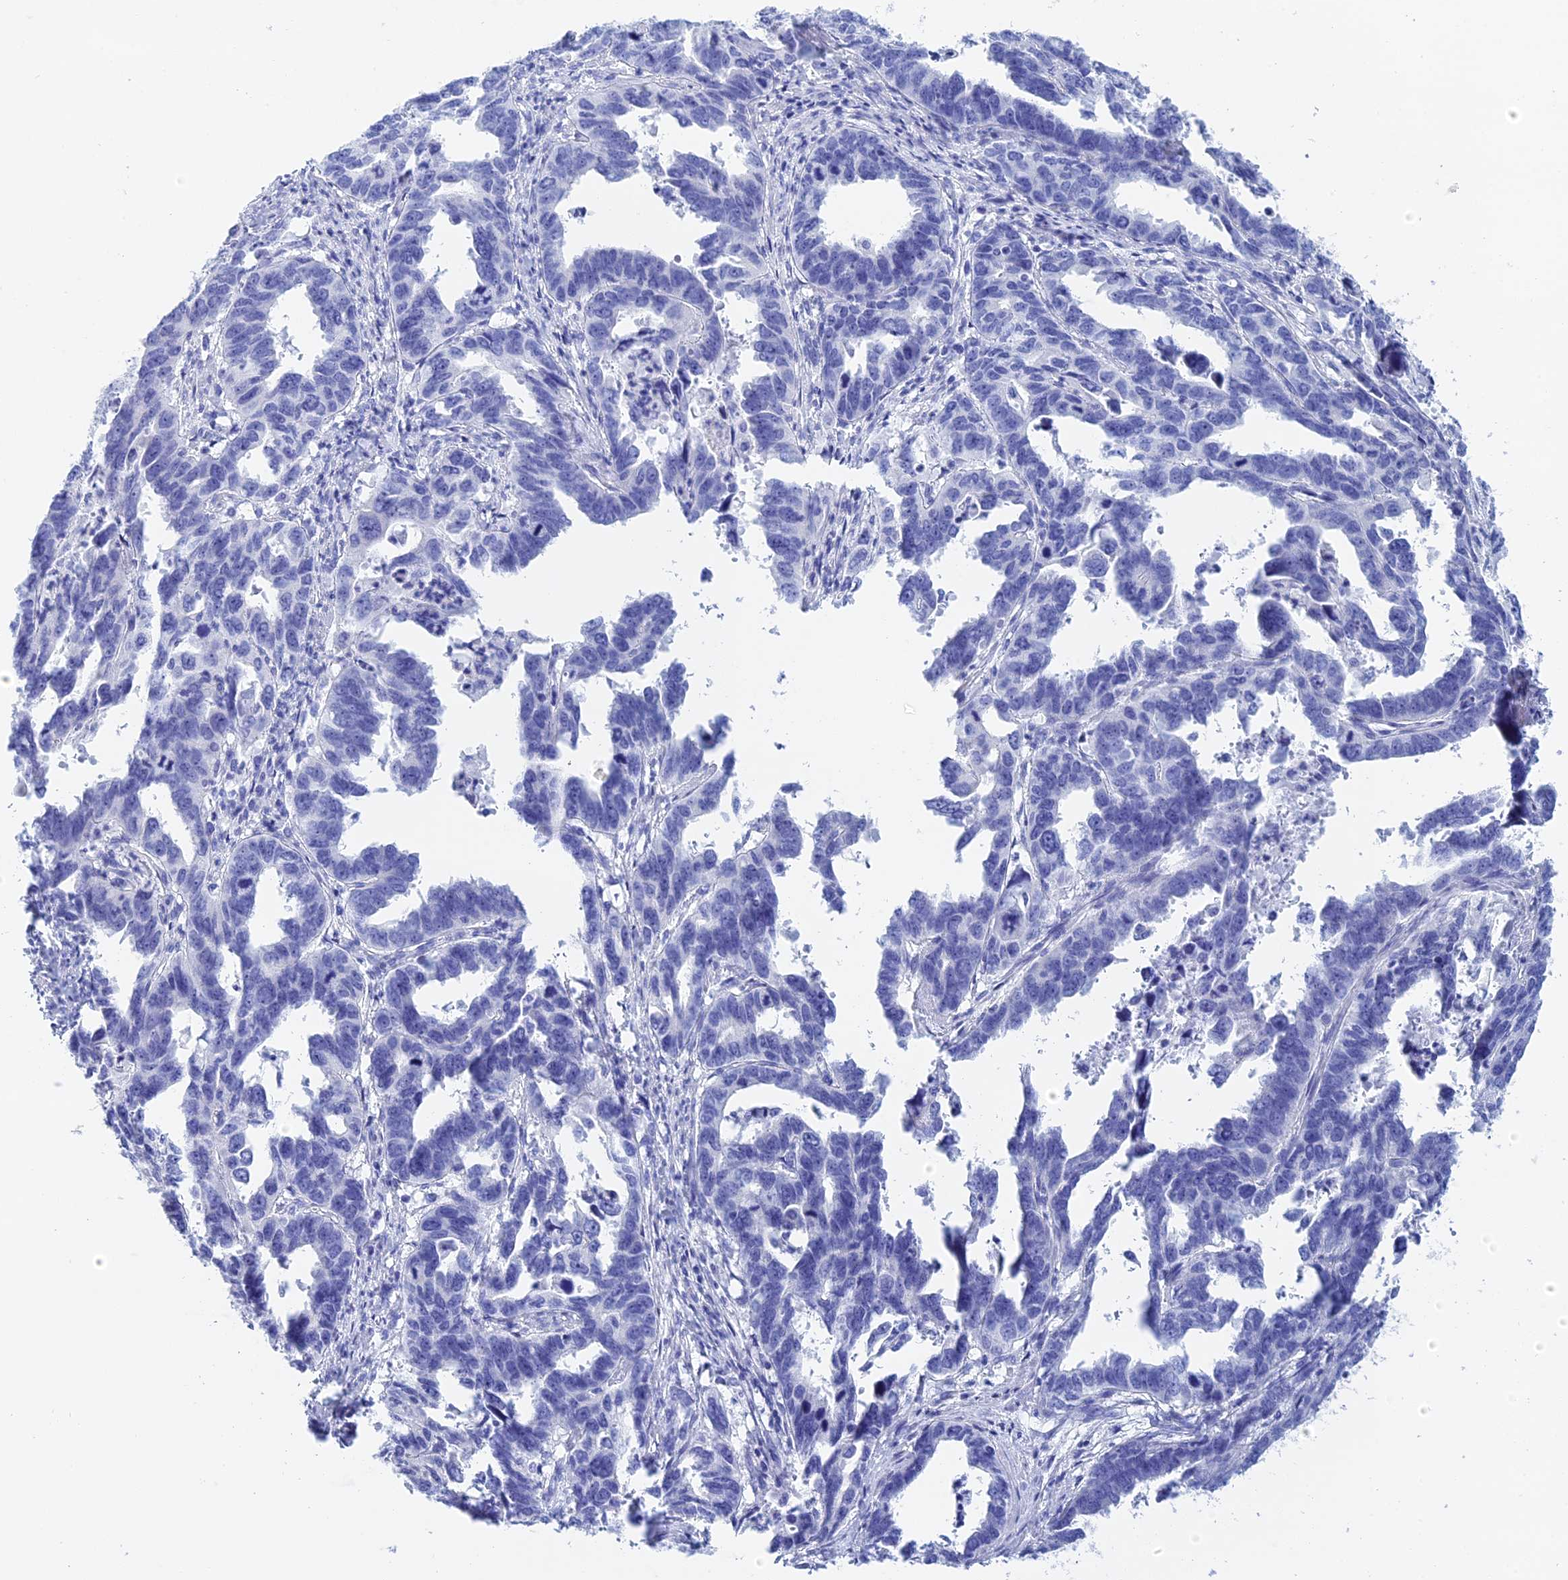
{"staining": {"intensity": "negative", "quantity": "none", "location": "none"}, "tissue": "endometrial cancer", "cell_type": "Tumor cells", "image_type": "cancer", "snomed": [{"axis": "morphology", "description": "Adenocarcinoma, NOS"}, {"axis": "topography", "description": "Endometrium"}], "caption": "High magnification brightfield microscopy of adenocarcinoma (endometrial) stained with DAB (brown) and counterstained with hematoxylin (blue): tumor cells show no significant staining.", "gene": "TEX101", "patient": {"sex": "female", "age": 65}}